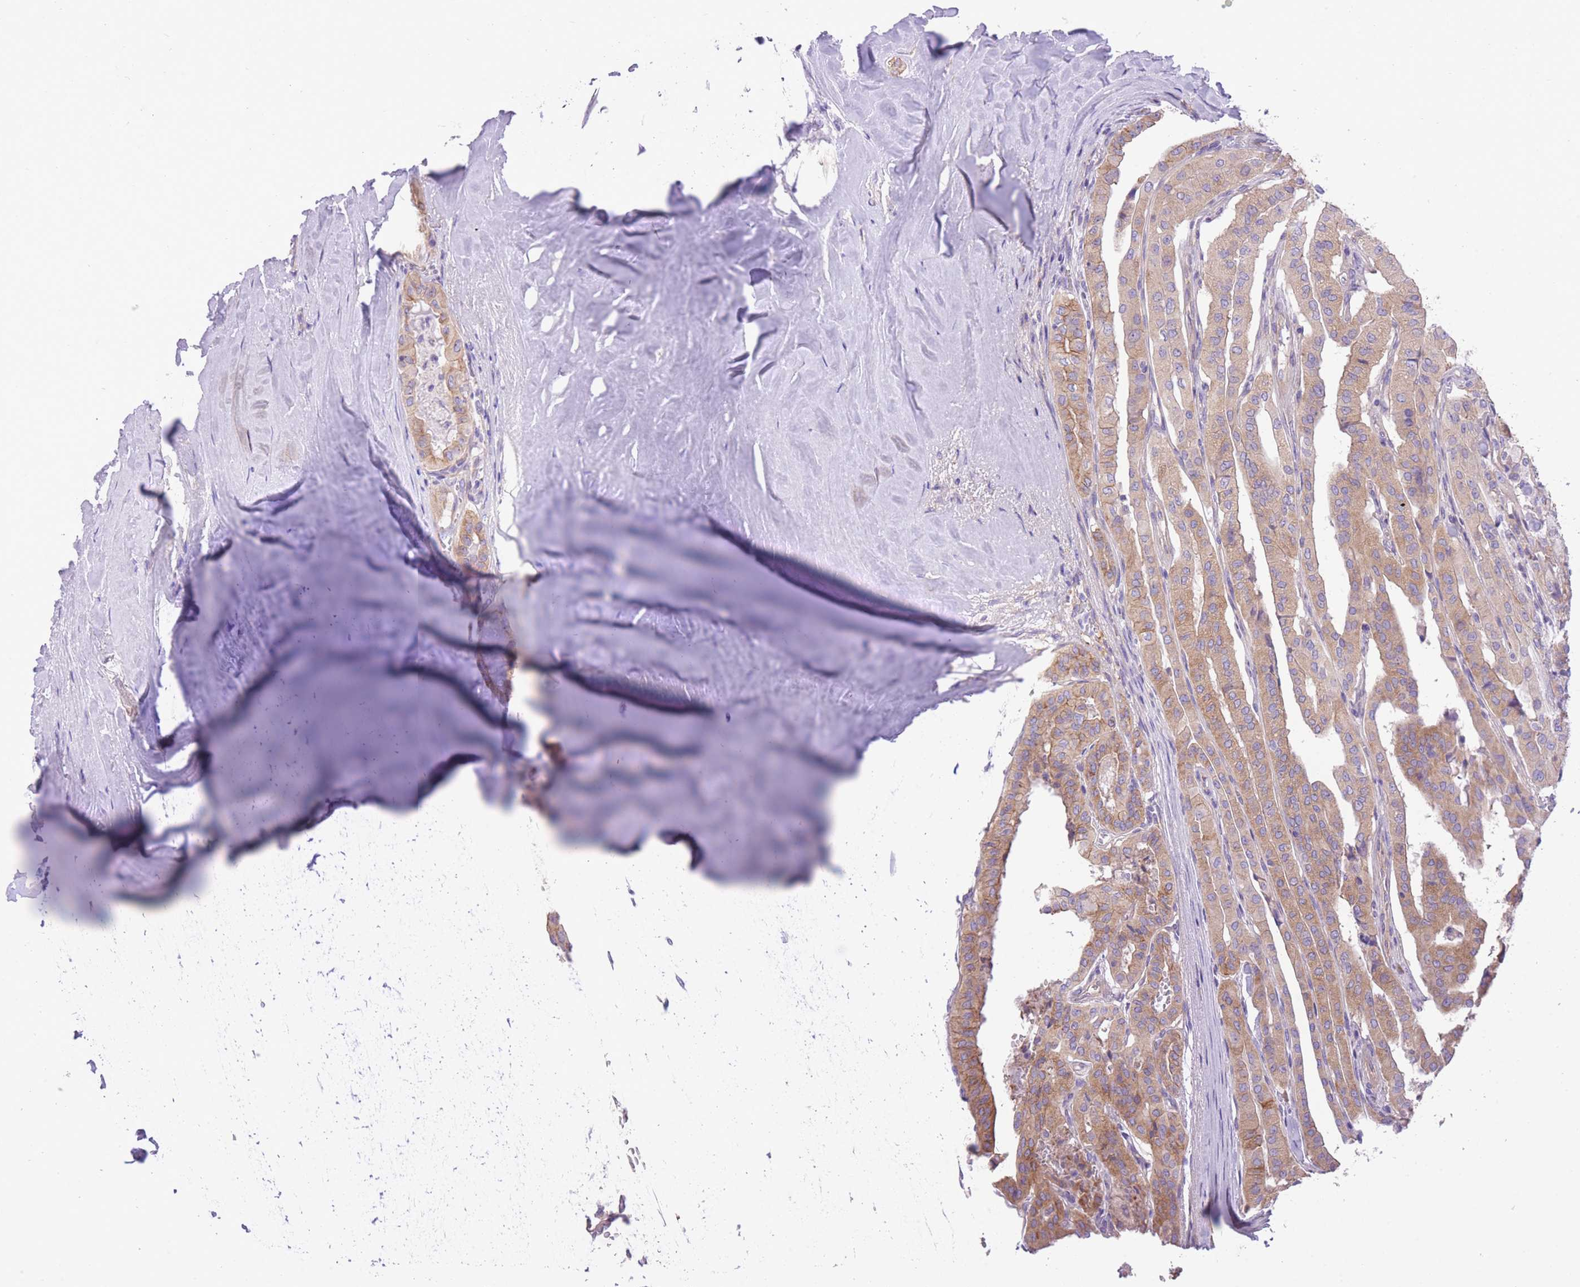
{"staining": {"intensity": "moderate", "quantity": "25%-75%", "location": "cytoplasmic/membranous"}, "tissue": "thyroid cancer", "cell_type": "Tumor cells", "image_type": "cancer", "snomed": [{"axis": "morphology", "description": "Papillary adenocarcinoma, NOS"}, {"axis": "topography", "description": "Thyroid gland"}], "caption": "Immunohistochemical staining of human thyroid cancer displays medium levels of moderate cytoplasmic/membranous staining in about 25%-75% of tumor cells. (IHC, brightfield microscopy, high magnification).", "gene": "RHOU", "patient": {"sex": "female", "age": 59}}